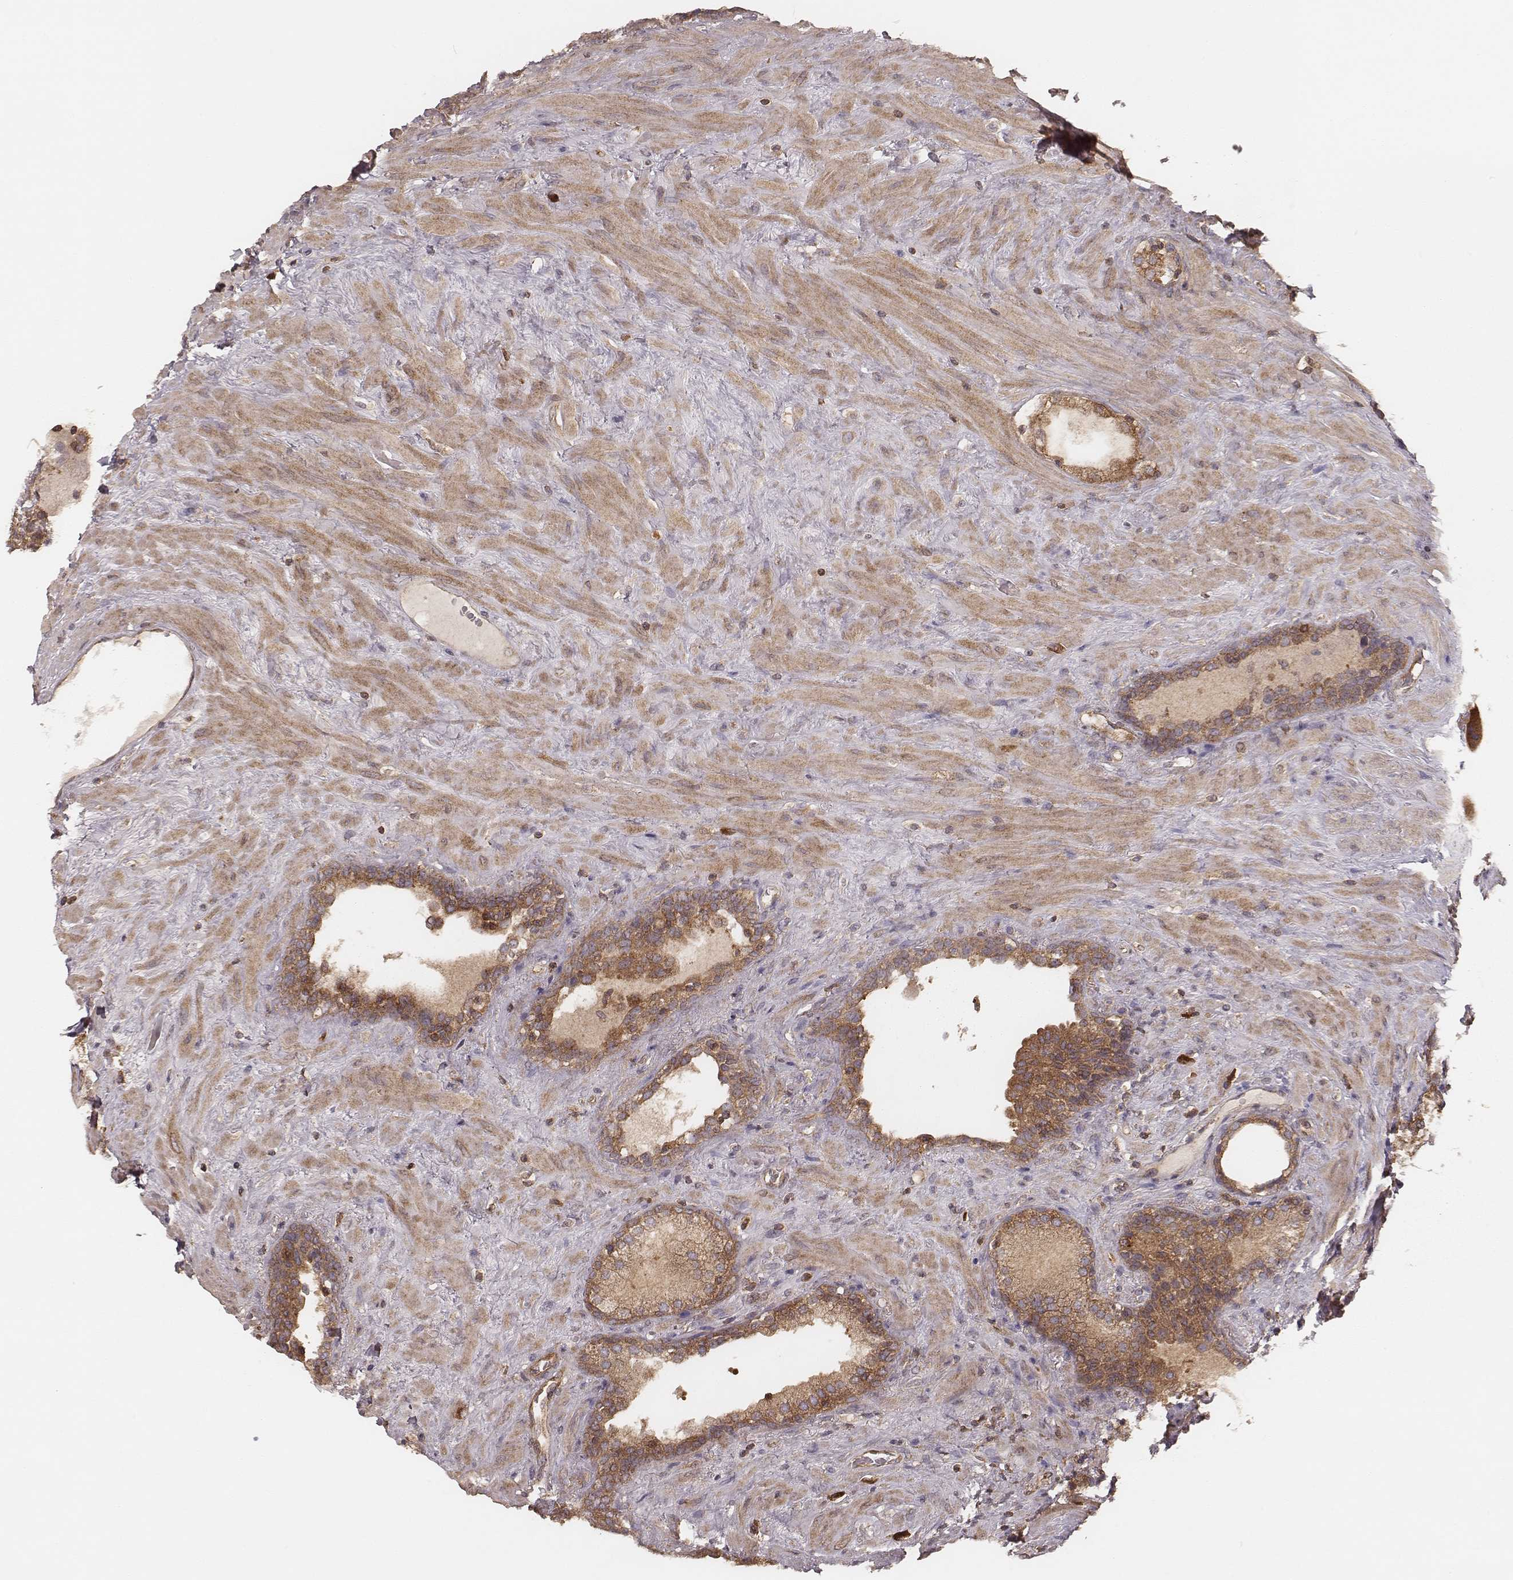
{"staining": {"intensity": "strong", "quantity": ">75%", "location": "cytoplasmic/membranous"}, "tissue": "prostate", "cell_type": "Glandular cells", "image_type": "normal", "snomed": [{"axis": "morphology", "description": "Normal tissue, NOS"}, {"axis": "topography", "description": "Prostate"}], "caption": "This histopathology image shows IHC staining of normal human prostate, with high strong cytoplasmic/membranous expression in about >75% of glandular cells.", "gene": "CARS1", "patient": {"sex": "male", "age": 63}}